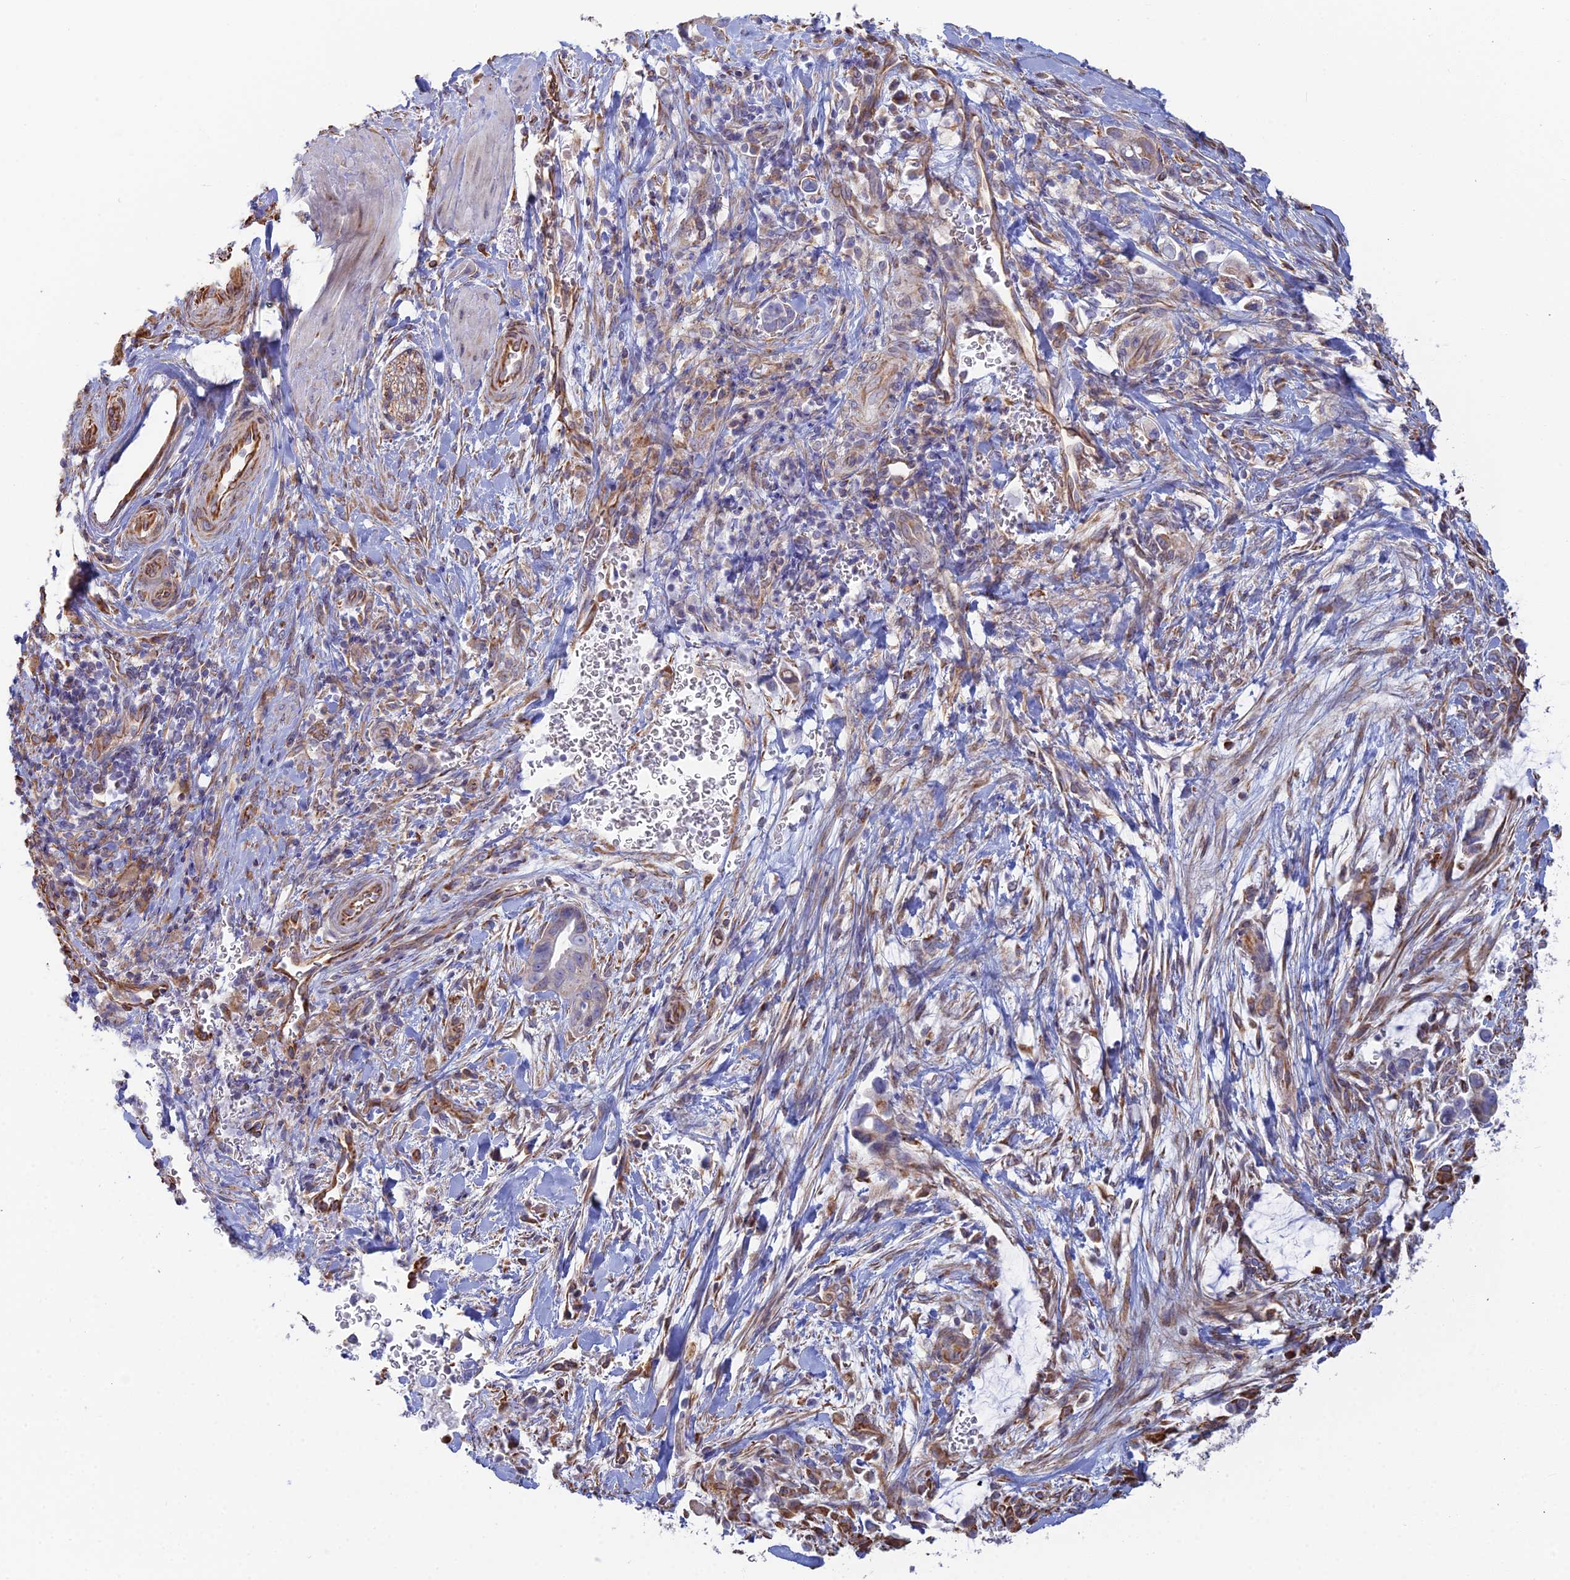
{"staining": {"intensity": "negative", "quantity": "none", "location": "none"}, "tissue": "pancreatic cancer", "cell_type": "Tumor cells", "image_type": "cancer", "snomed": [{"axis": "morphology", "description": "Adenocarcinoma, NOS"}, {"axis": "topography", "description": "Pancreas"}], "caption": "This is an IHC photomicrograph of human pancreatic adenocarcinoma. There is no positivity in tumor cells.", "gene": "CLVS2", "patient": {"sex": "male", "age": 75}}